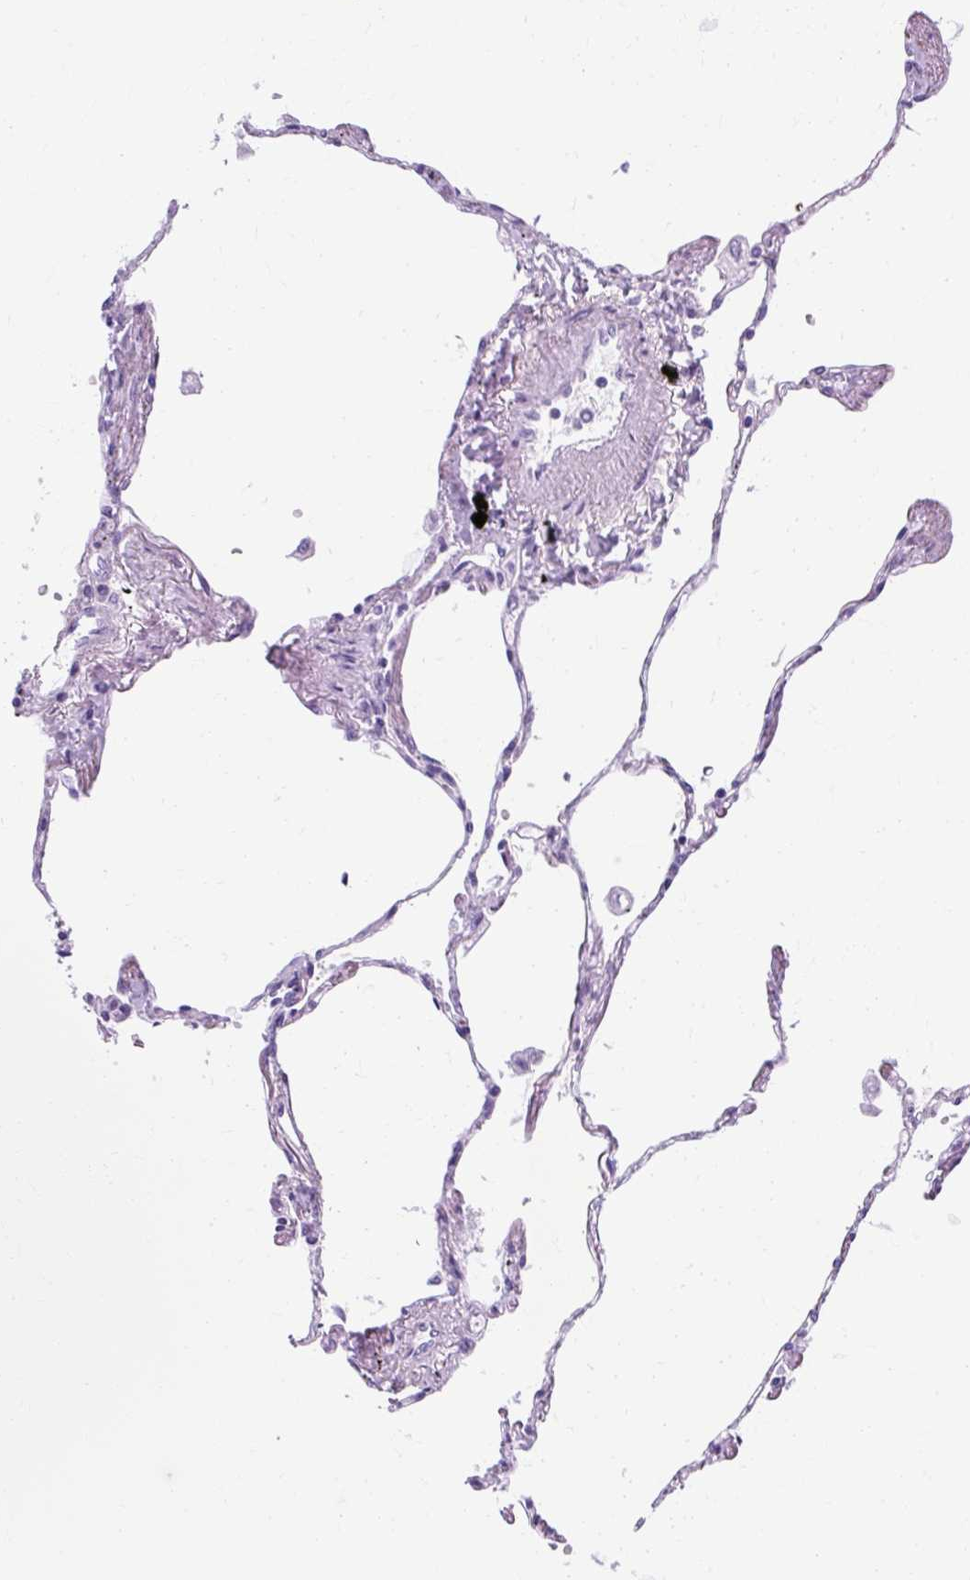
{"staining": {"intensity": "negative", "quantity": "none", "location": "none"}, "tissue": "lung", "cell_type": "Alveolar cells", "image_type": "normal", "snomed": [{"axis": "morphology", "description": "Normal tissue, NOS"}, {"axis": "topography", "description": "Lung"}], "caption": "Immunohistochemistry (IHC) of normal lung shows no positivity in alveolar cells.", "gene": "TMEM89", "patient": {"sex": "female", "age": 67}}